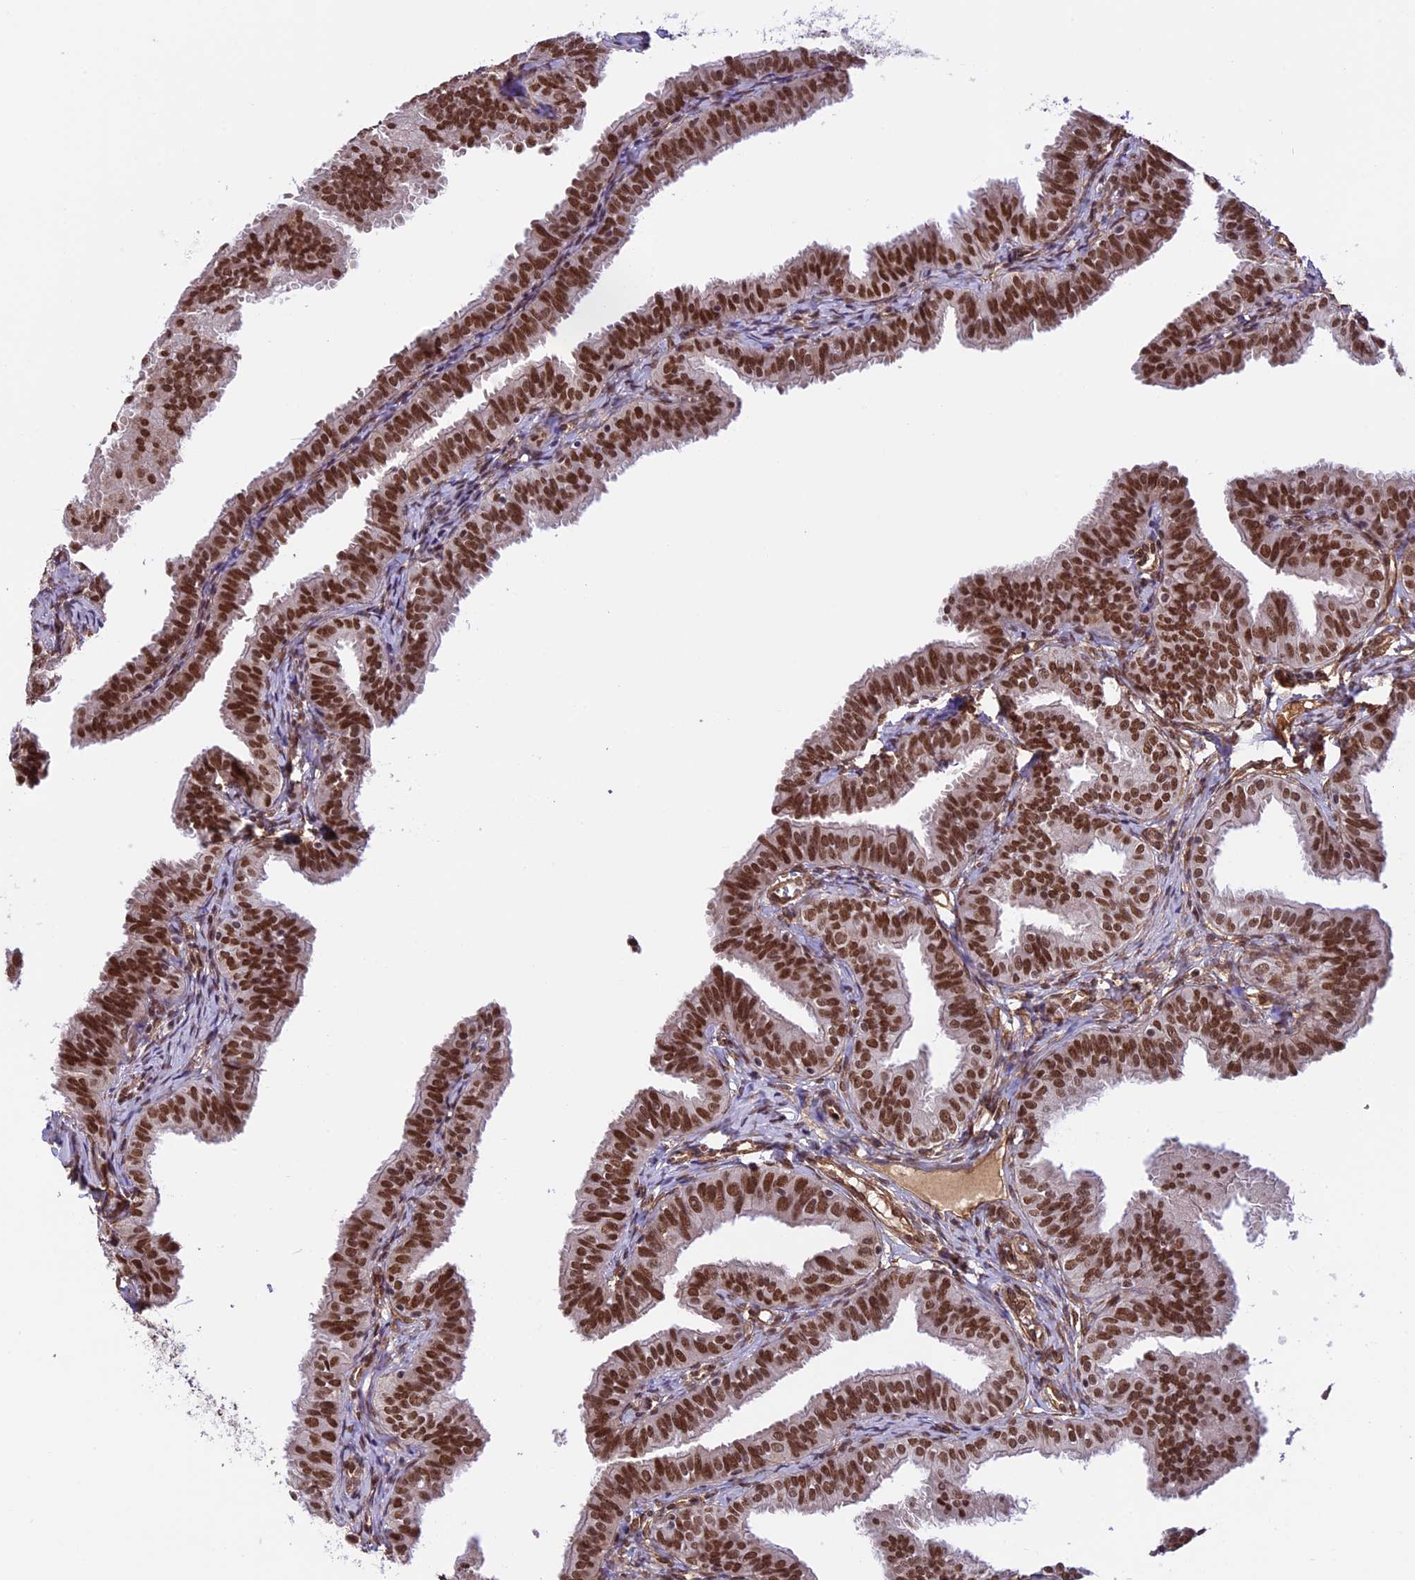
{"staining": {"intensity": "strong", "quantity": ">75%", "location": "nuclear"}, "tissue": "fallopian tube", "cell_type": "Glandular cells", "image_type": "normal", "snomed": [{"axis": "morphology", "description": "Normal tissue, NOS"}, {"axis": "topography", "description": "Fallopian tube"}], "caption": "IHC histopathology image of unremarkable fallopian tube: human fallopian tube stained using immunohistochemistry exhibits high levels of strong protein expression localized specifically in the nuclear of glandular cells, appearing as a nuclear brown color.", "gene": "MPHOSPH8", "patient": {"sex": "female", "age": 35}}